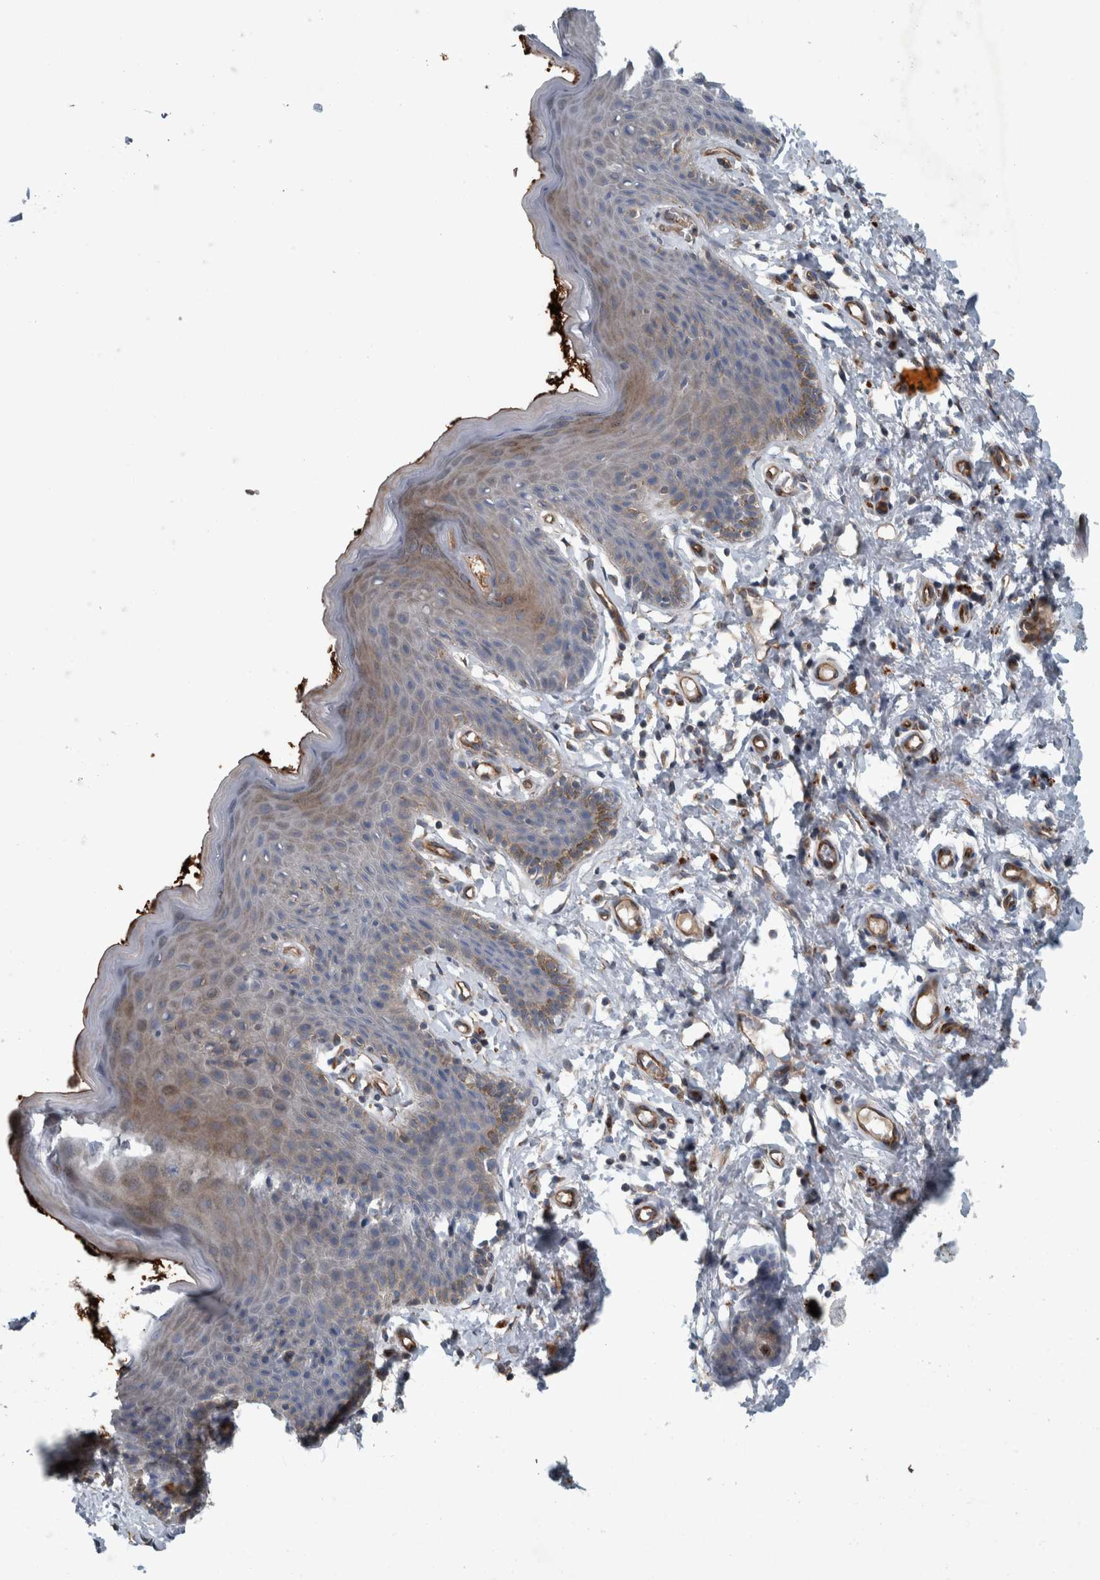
{"staining": {"intensity": "moderate", "quantity": "<25%", "location": "cytoplasmic/membranous"}, "tissue": "skin", "cell_type": "Epidermal cells", "image_type": "normal", "snomed": [{"axis": "morphology", "description": "Normal tissue, NOS"}, {"axis": "topography", "description": "Vulva"}], "caption": "Epidermal cells demonstrate low levels of moderate cytoplasmic/membranous expression in approximately <25% of cells in normal human skin. The staining was performed using DAB, with brown indicating positive protein expression. Nuclei are stained blue with hematoxylin.", "gene": "GLT8D2", "patient": {"sex": "female", "age": 66}}